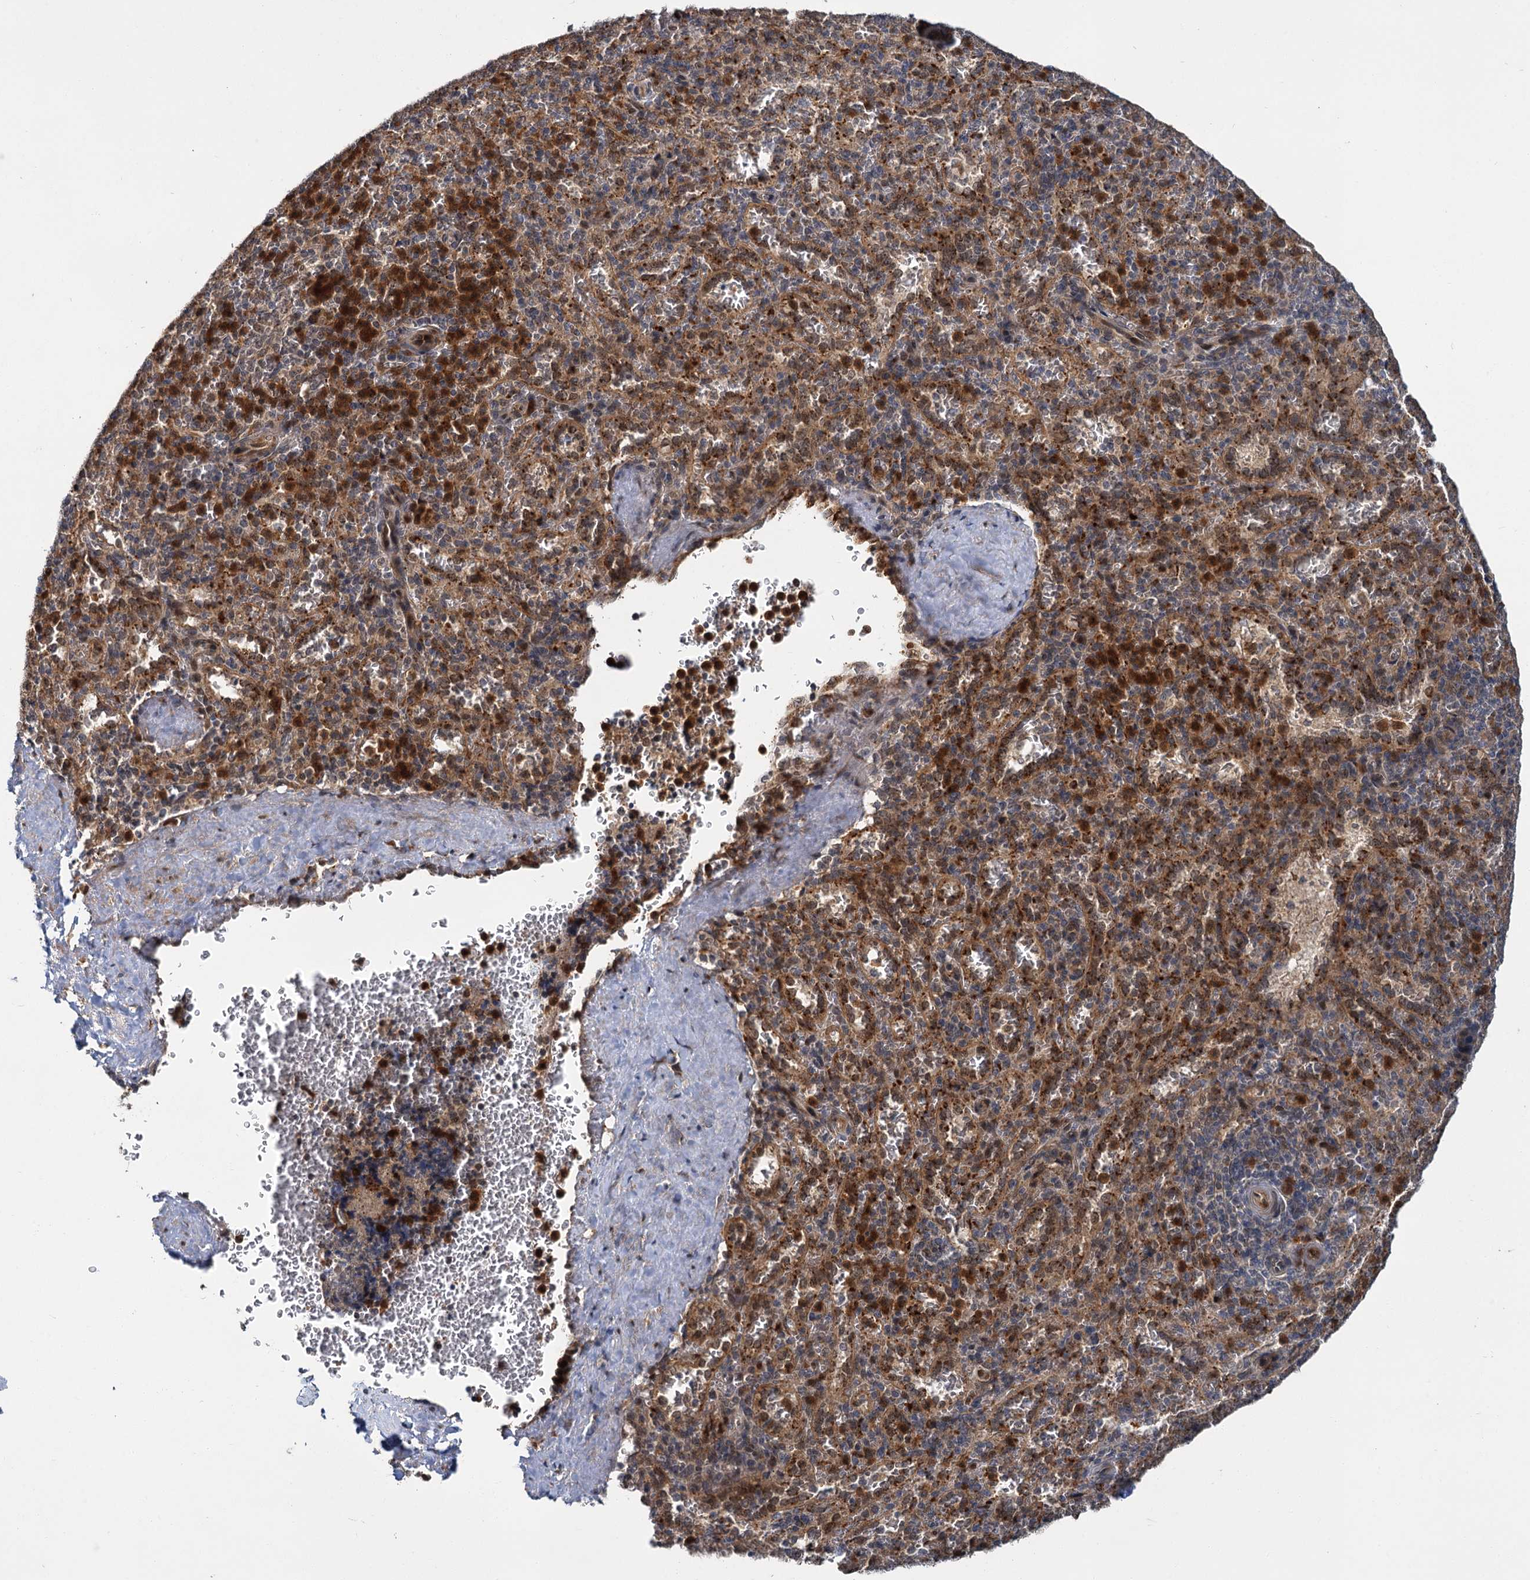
{"staining": {"intensity": "strong", "quantity": "25%-75%", "location": "cytoplasmic/membranous"}, "tissue": "spleen", "cell_type": "Cells in red pulp", "image_type": "normal", "snomed": [{"axis": "morphology", "description": "Normal tissue, NOS"}, {"axis": "topography", "description": "Spleen"}], "caption": "Immunohistochemistry (IHC) of normal spleen exhibits high levels of strong cytoplasmic/membranous expression in approximately 25%-75% of cells in red pulp. (IHC, brightfield microscopy, high magnification).", "gene": "APBA2", "patient": {"sex": "female", "age": 21}}